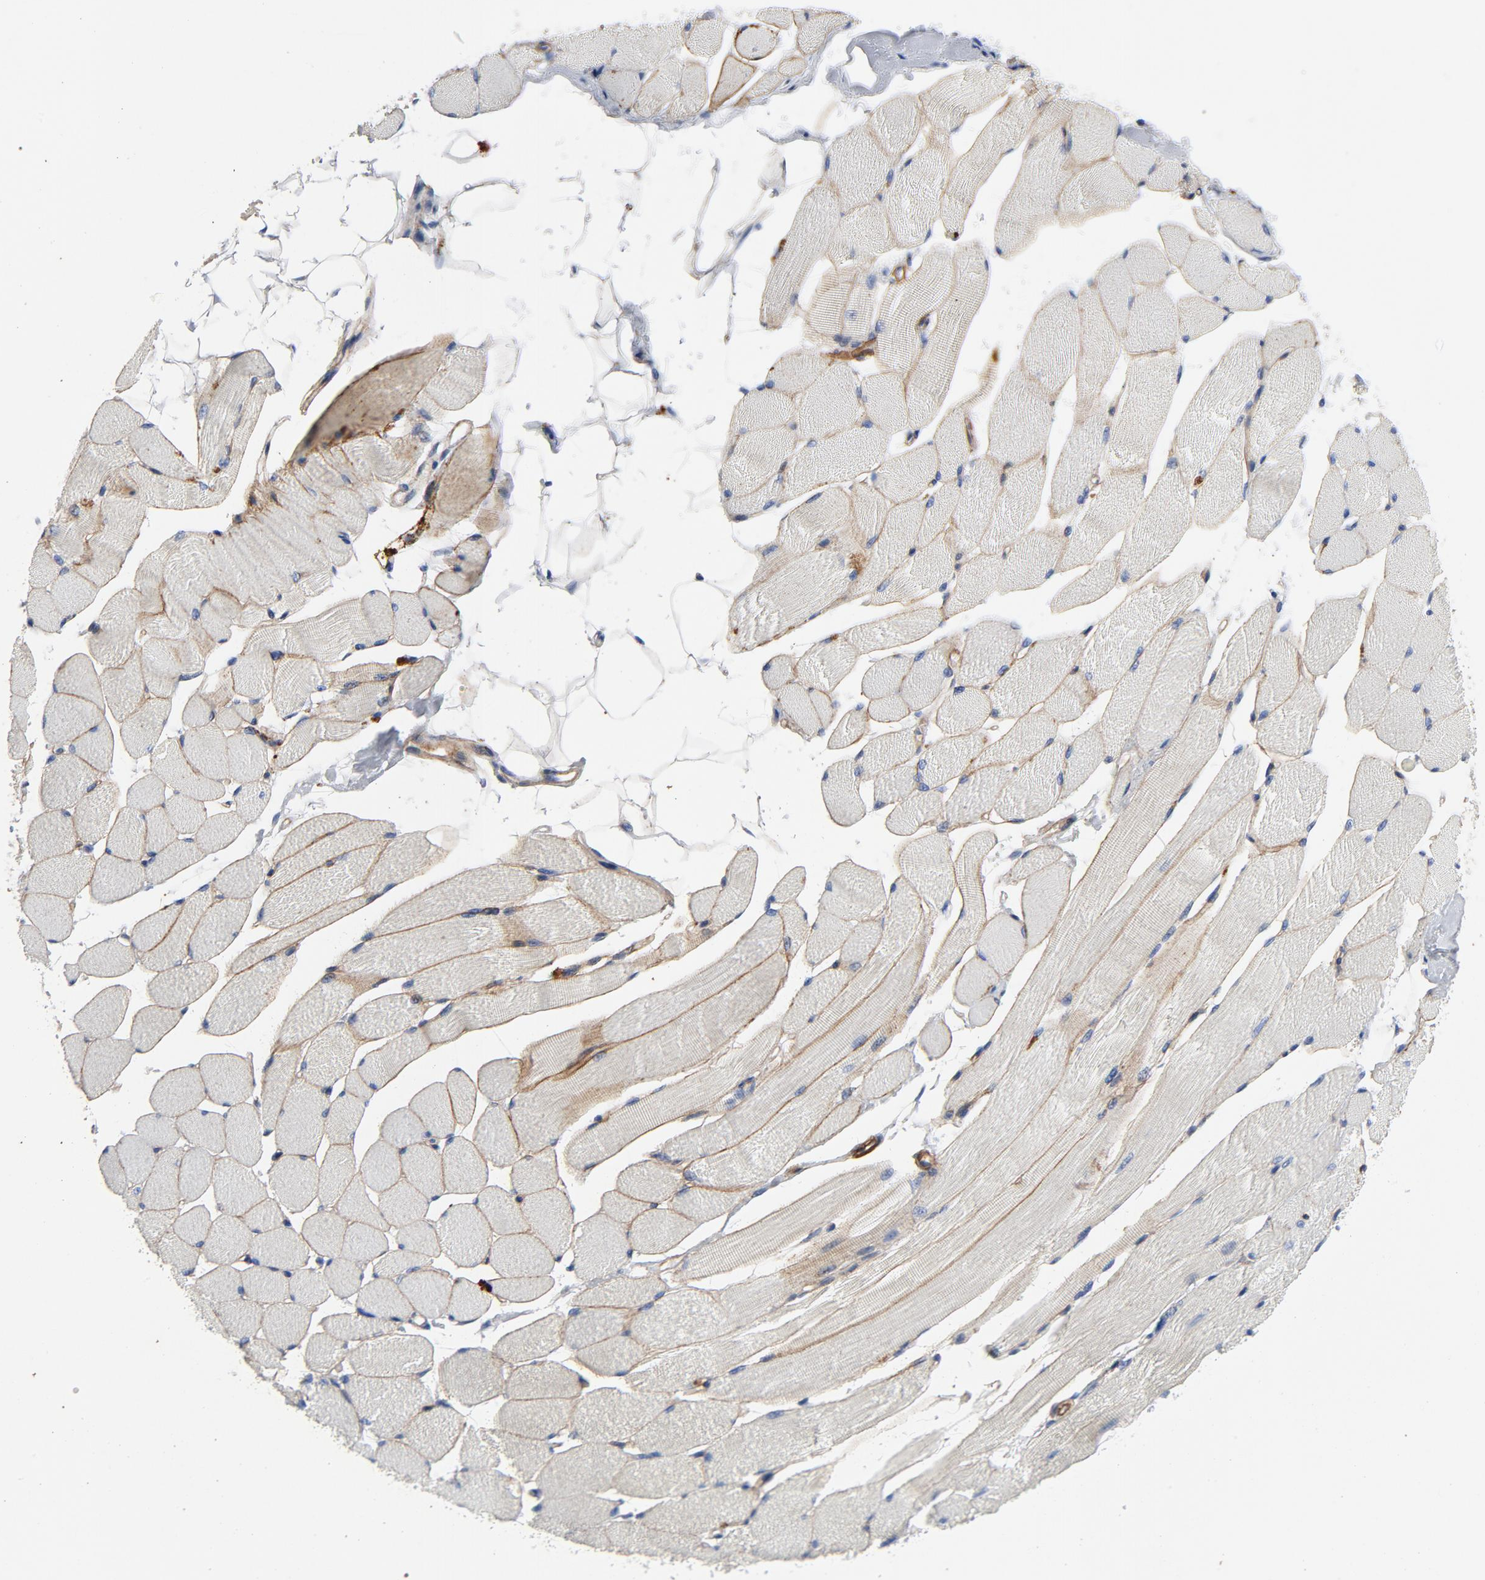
{"staining": {"intensity": "moderate", "quantity": ">75%", "location": "cytoplasmic/membranous"}, "tissue": "skeletal muscle", "cell_type": "Myocytes", "image_type": "normal", "snomed": [{"axis": "morphology", "description": "Normal tissue, NOS"}, {"axis": "topography", "description": "Skeletal muscle"}, {"axis": "topography", "description": "Peripheral nerve tissue"}], "caption": "This is a histology image of immunohistochemistry (IHC) staining of unremarkable skeletal muscle, which shows moderate staining in the cytoplasmic/membranous of myocytes.", "gene": "LAMC1", "patient": {"sex": "female", "age": 84}}